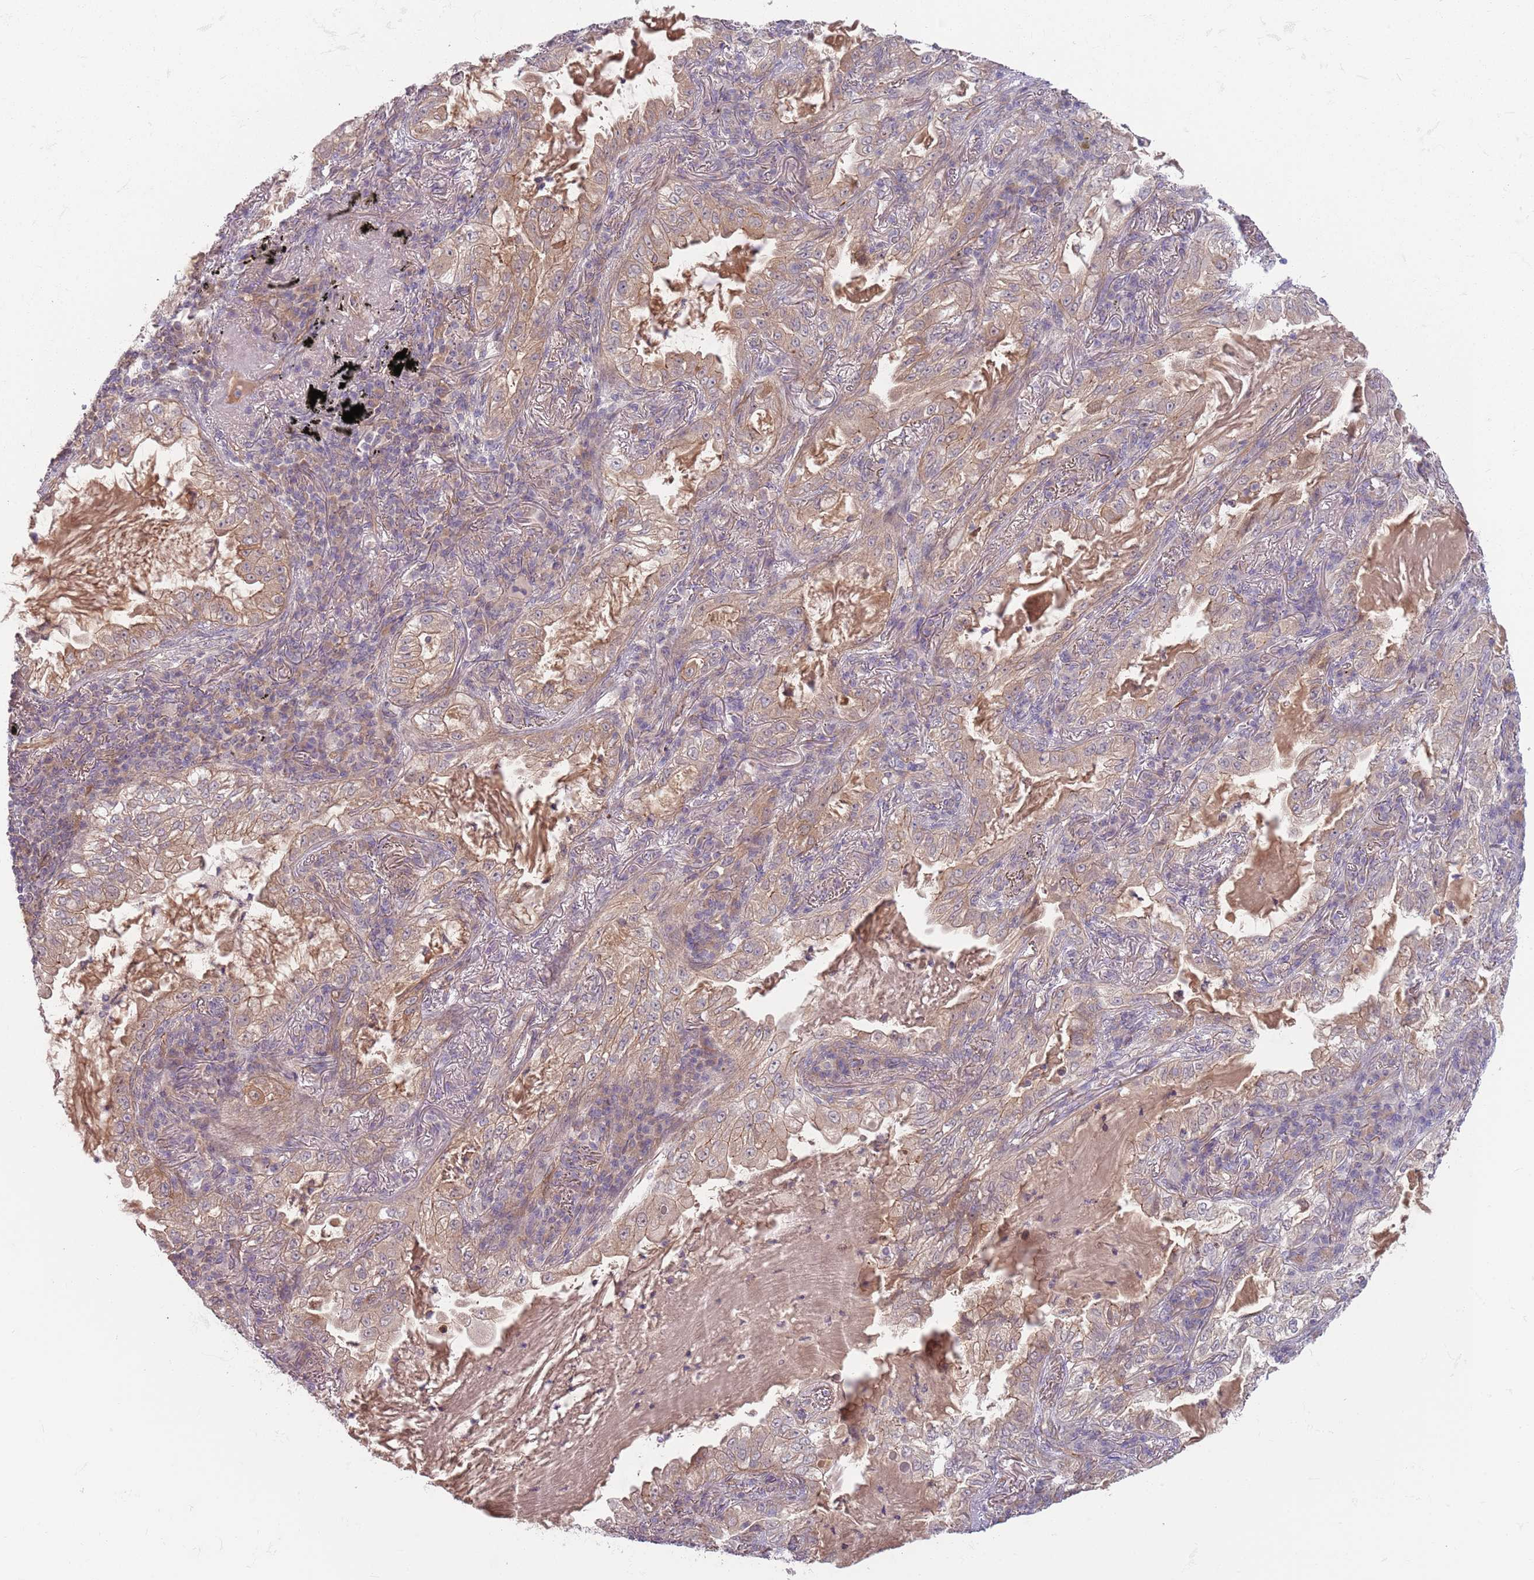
{"staining": {"intensity": "weak", "quantity": ">75%", "location": "cytoplasmic/membranous"}, "tissue": "lung cancer", "cell_type": "Tumor cells", "image_type": "cancer", "snomed": [{"axis": "morphology", "description": "Adenocarcinoma, NOS"}, {"axis": "topography", "description": "Lung"}], "caption": "Lung adenocarcinoma stained for a protein reveals weak cytoplasmic/membranous positivity in tumor cells. The protein of interest is stained brown, and the nuclei are stained in blue (DAB IHC with brightfield microscopy, high magnification).", "gene": "SAV1", "patient": {"sex": "female", "age": 73}}